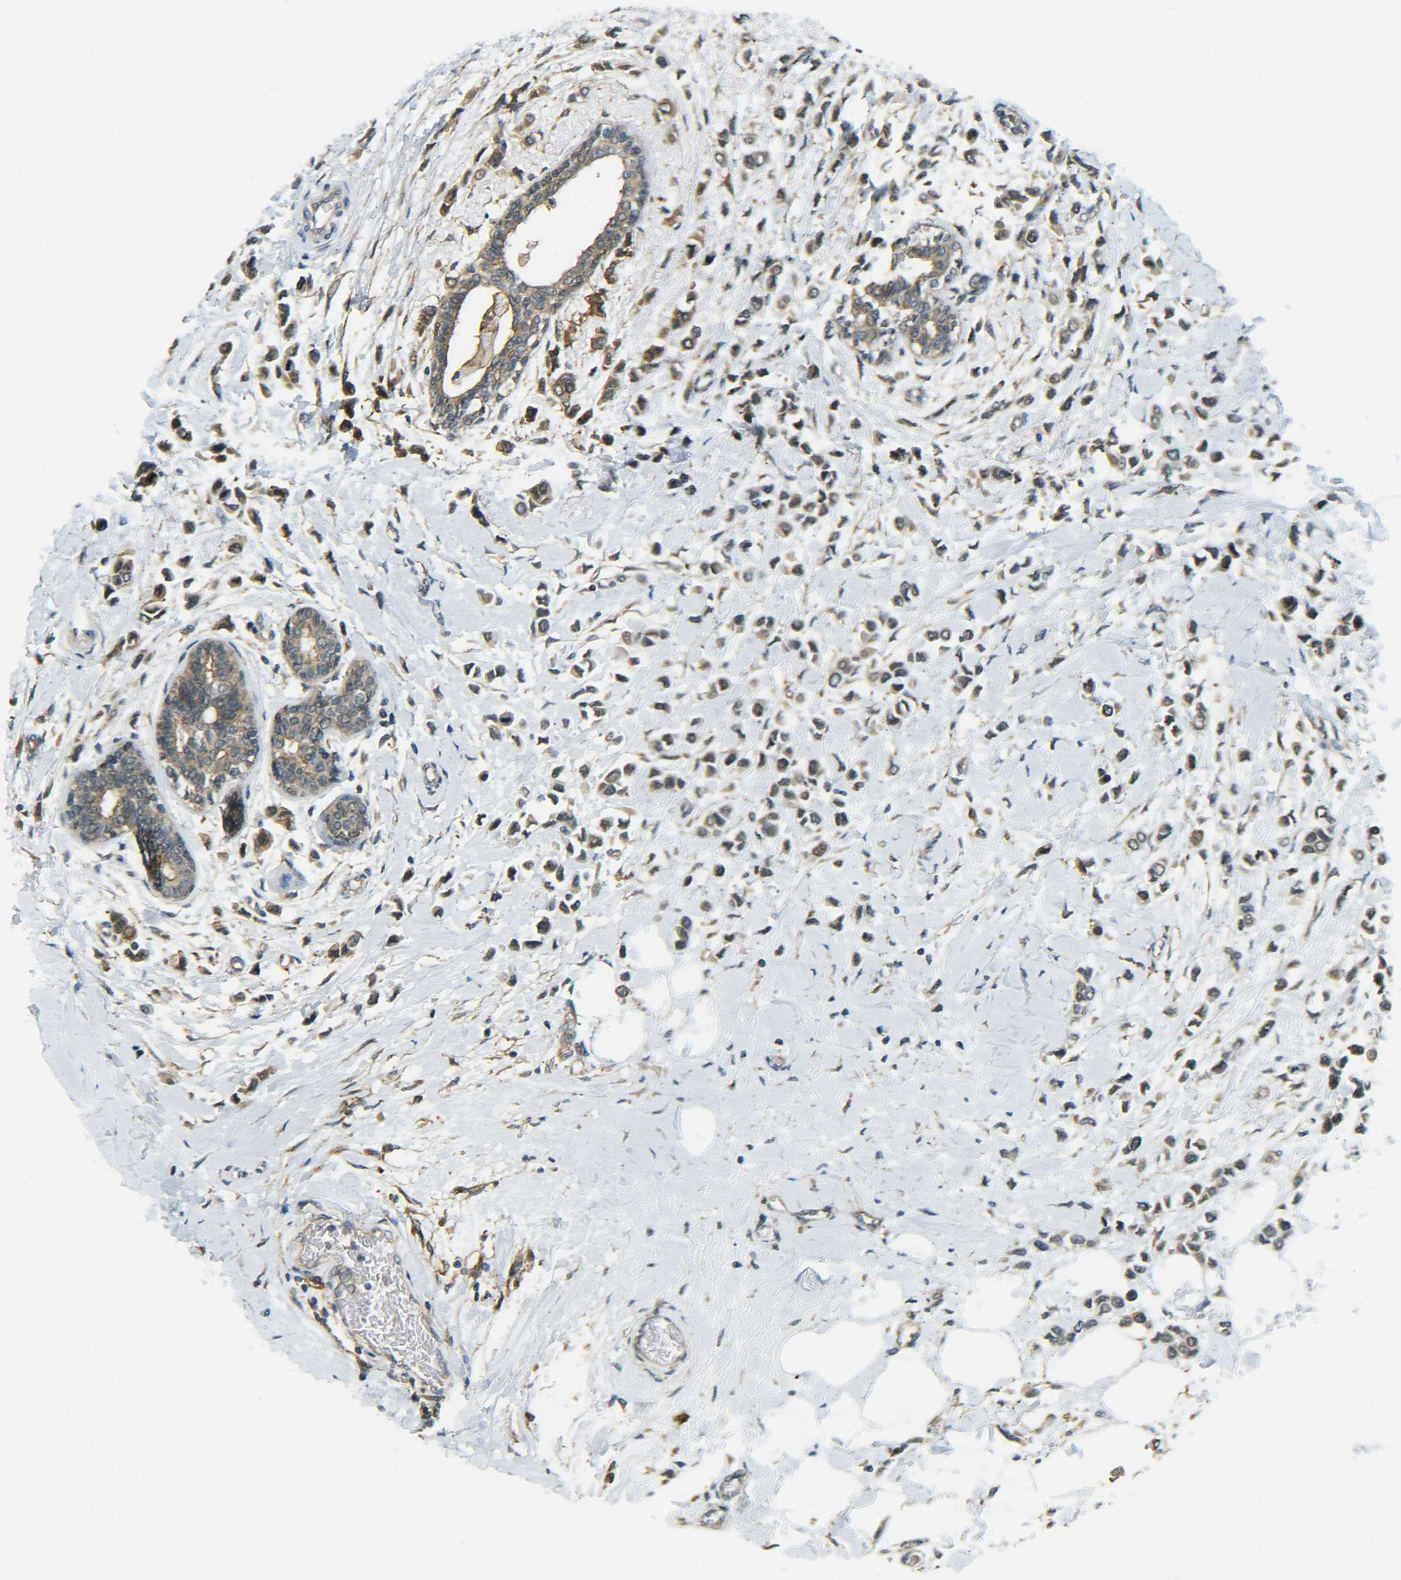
{"staining": {"intensity": "weak", "quantity": ">75%", "location": "cytoplasmic/membranous"}, "tissue": "breast cancer", "cell_type": "Tumor cells", "image_type": "cancer", "snomed": [{"axis": "morphology", "description": "Lobular carcinoma"}, {"axis": "topography", "description": "Breast"}], "caption": "Immunohistochemistry of breast cancer (lobular carcinoma) demonstrates low levels of weak cytoplasmic/membranous expression in approximately >75% of tumor cells.", "gene": "DAB2", "patient": {"sex": "female", "age": 51}}